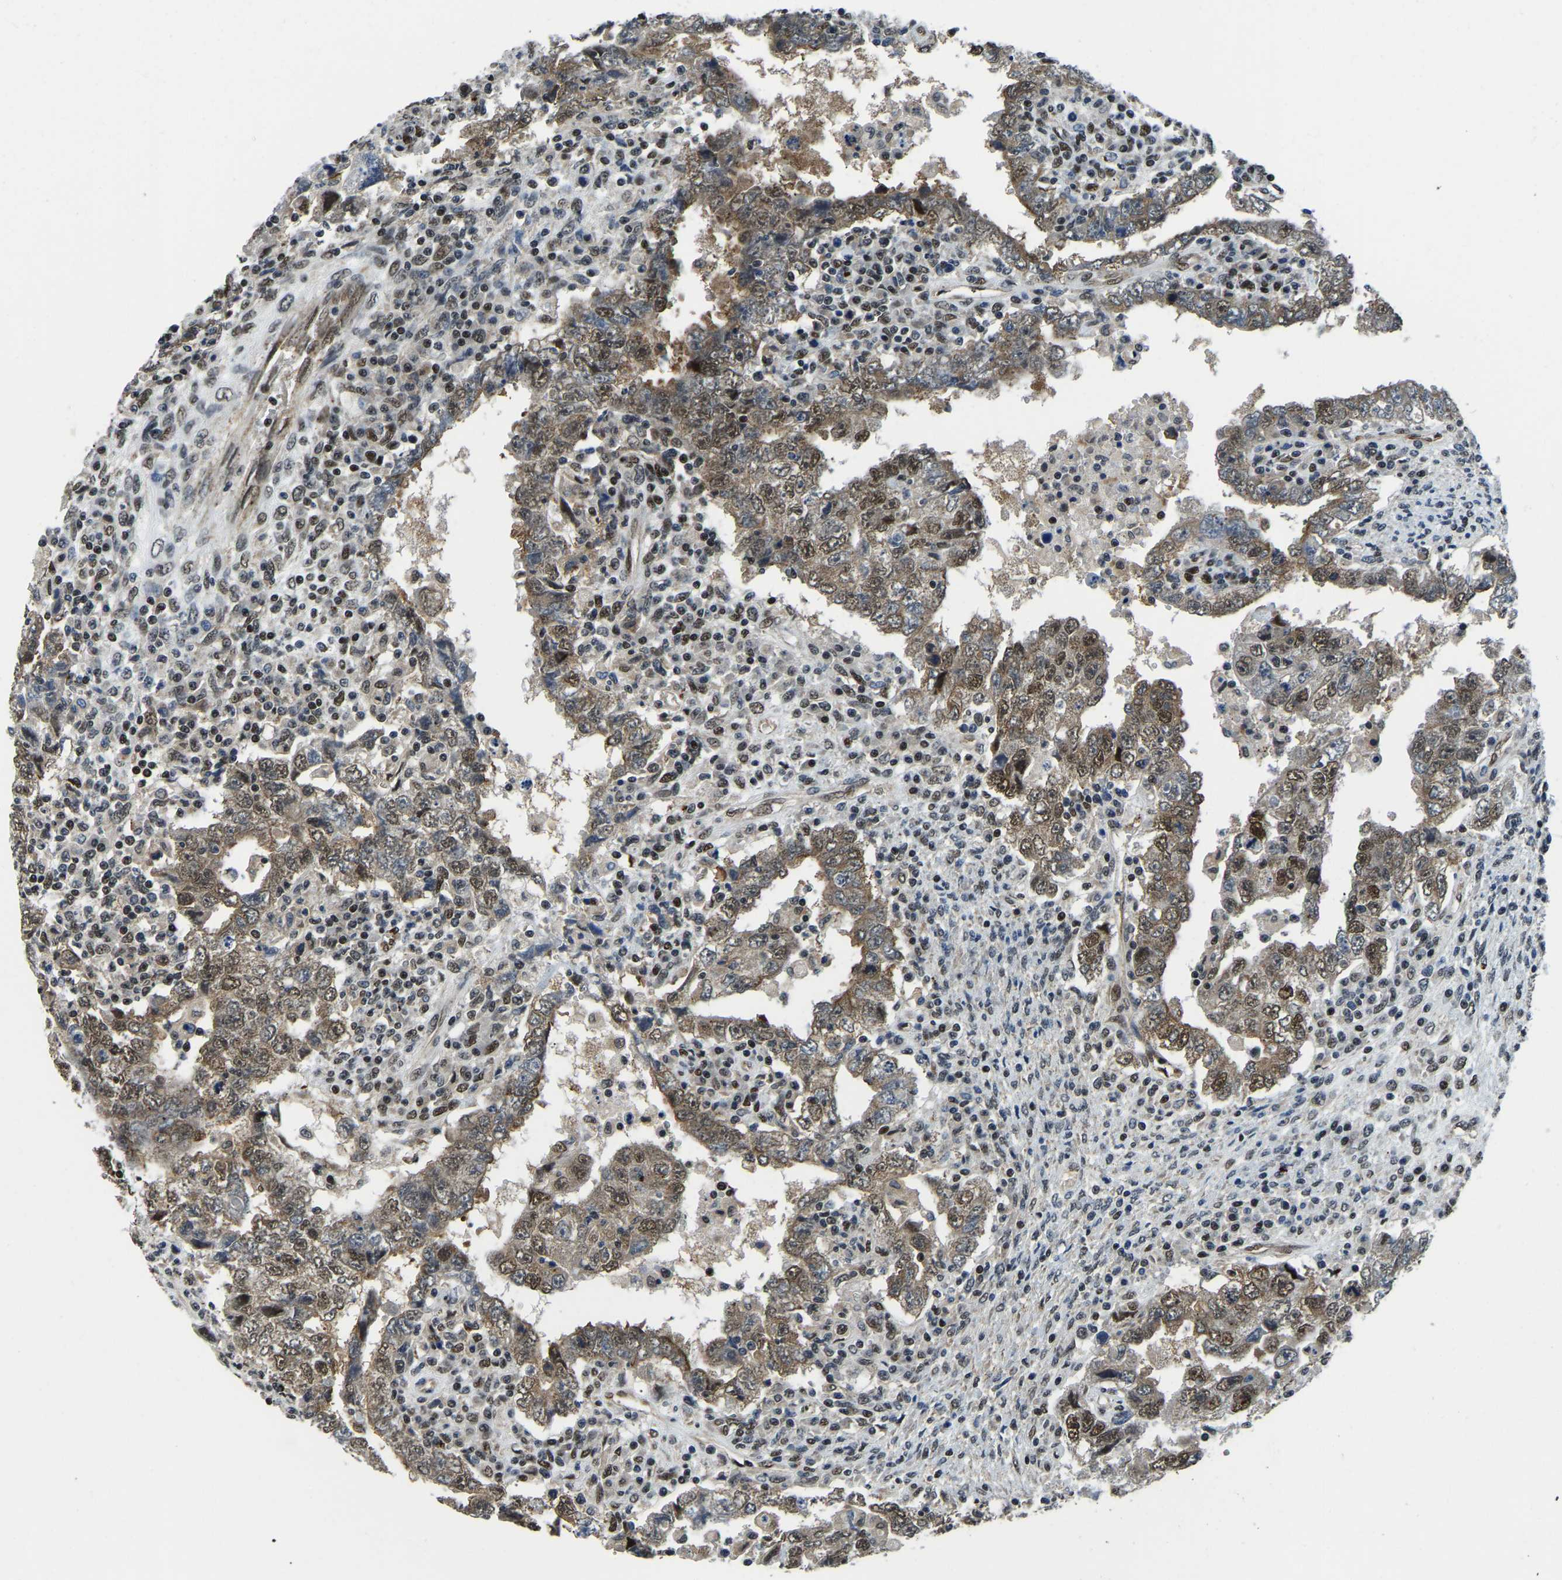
{"staining": {"intensity": "moderate", "quantity": ">75%", "location": "cytoplasmic/membranous,nuclear"}, "tissue": "testis cancer", "cell_type": "Tumor cells", "image_type": "cancer", "snomed": [{"axis": "morphology", "description": "Carcinoma, Embryonal, NOS"}, {"axis": "topography", "description": "Testis"}], "caption": "Brown immunohistochemical staining in testis cancer shows moderate cytoplasmic/membranous and nuclear expression in about >75% of tumor cells.", "gene": "DFFA", "patient": {"sex": "male", "age": 26}}